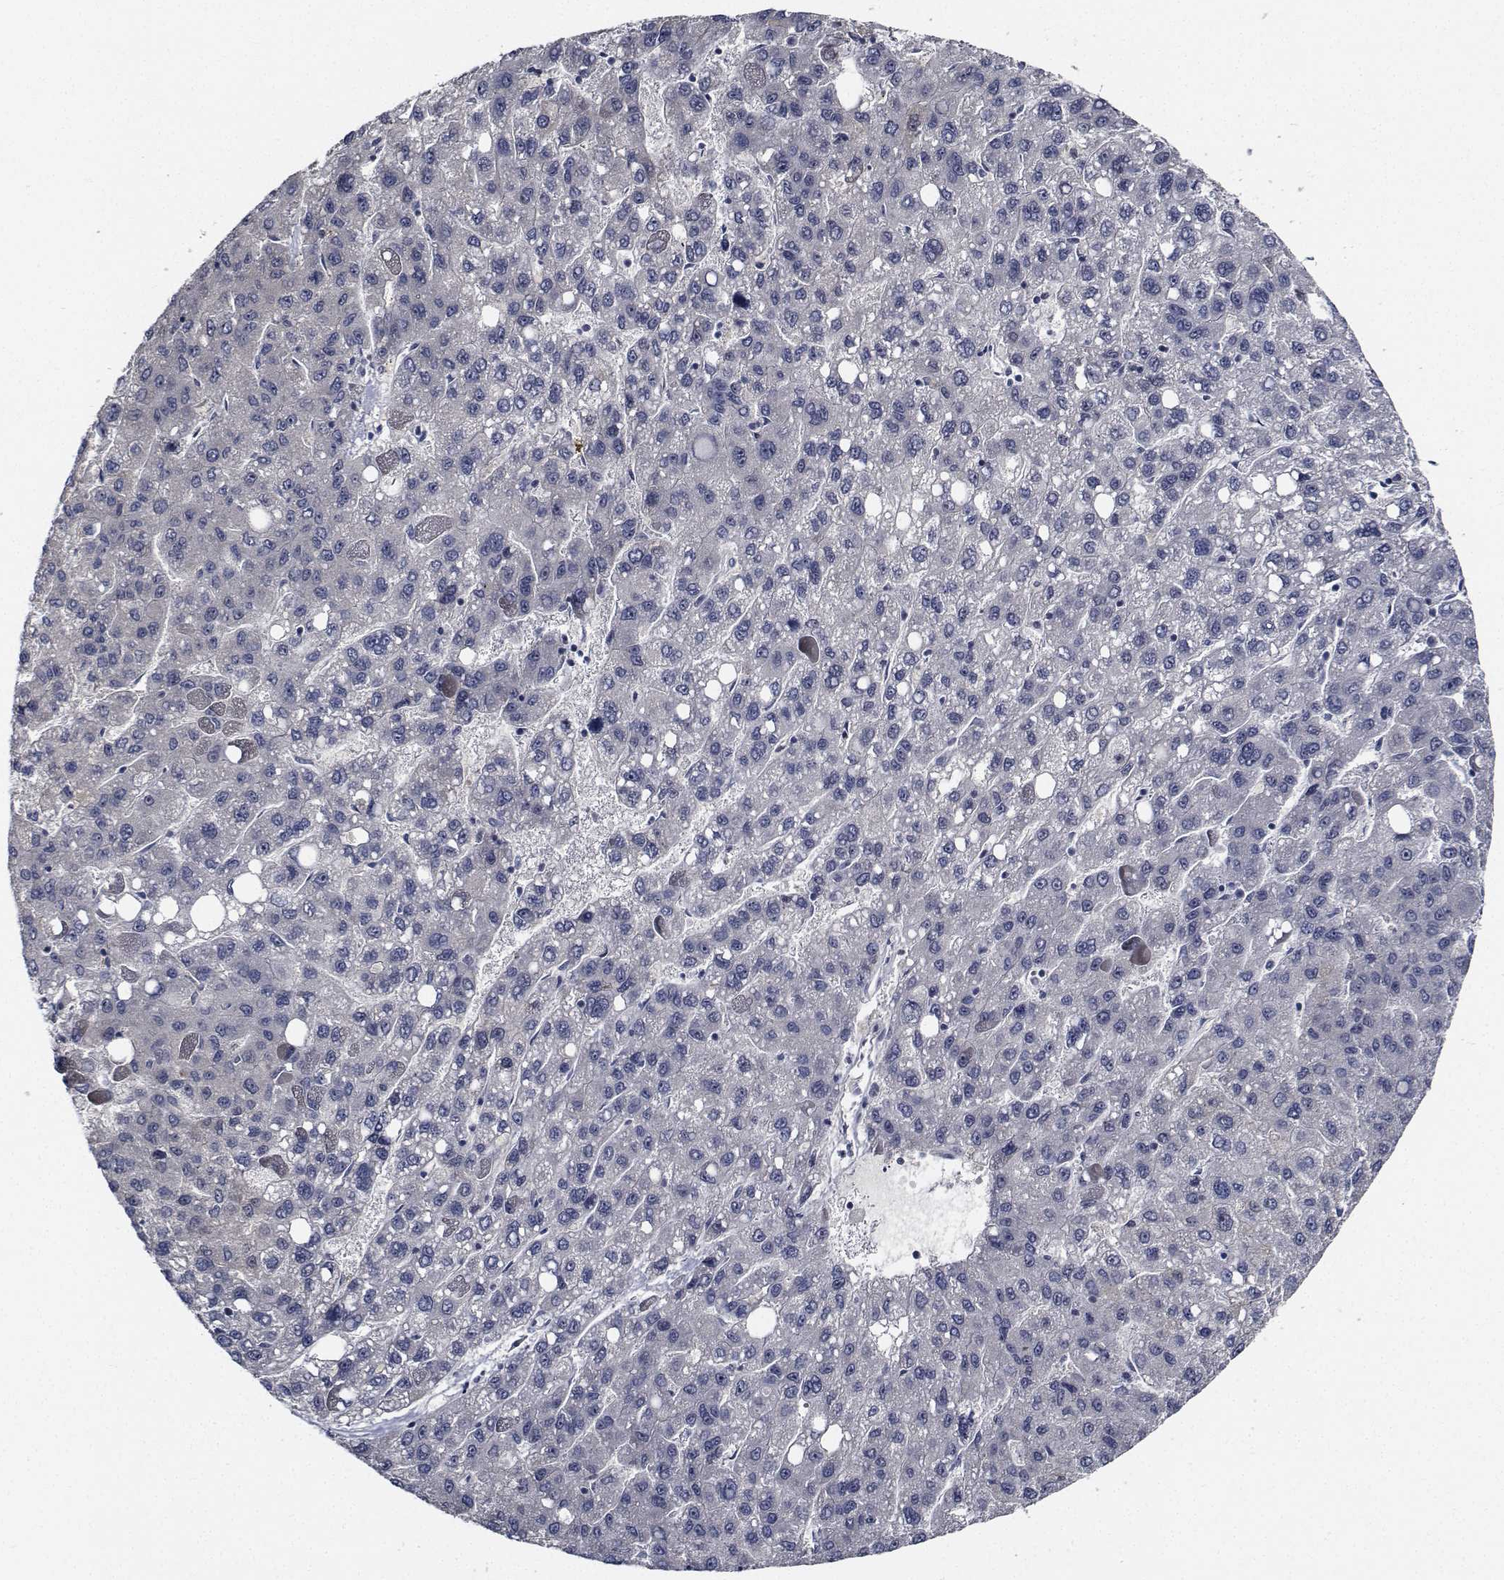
{"staining": {"intensity": "negative", "quantity": "none", "location": "none"}, "tissue": "liver cancer", "cell_type": "Tumor cells", "image_type": "cancer", "snomed": [{"axis": "morphology", "description": "Carcinoma, Hepatocellular, NOS"}, {"axis": "topography", "description": "Liver"}], "caption": "A micrograph of human liver cancer is negative for staining in tumor cells.", "gene": "NVL", "patient": {"sex": "female", "age": 82}}